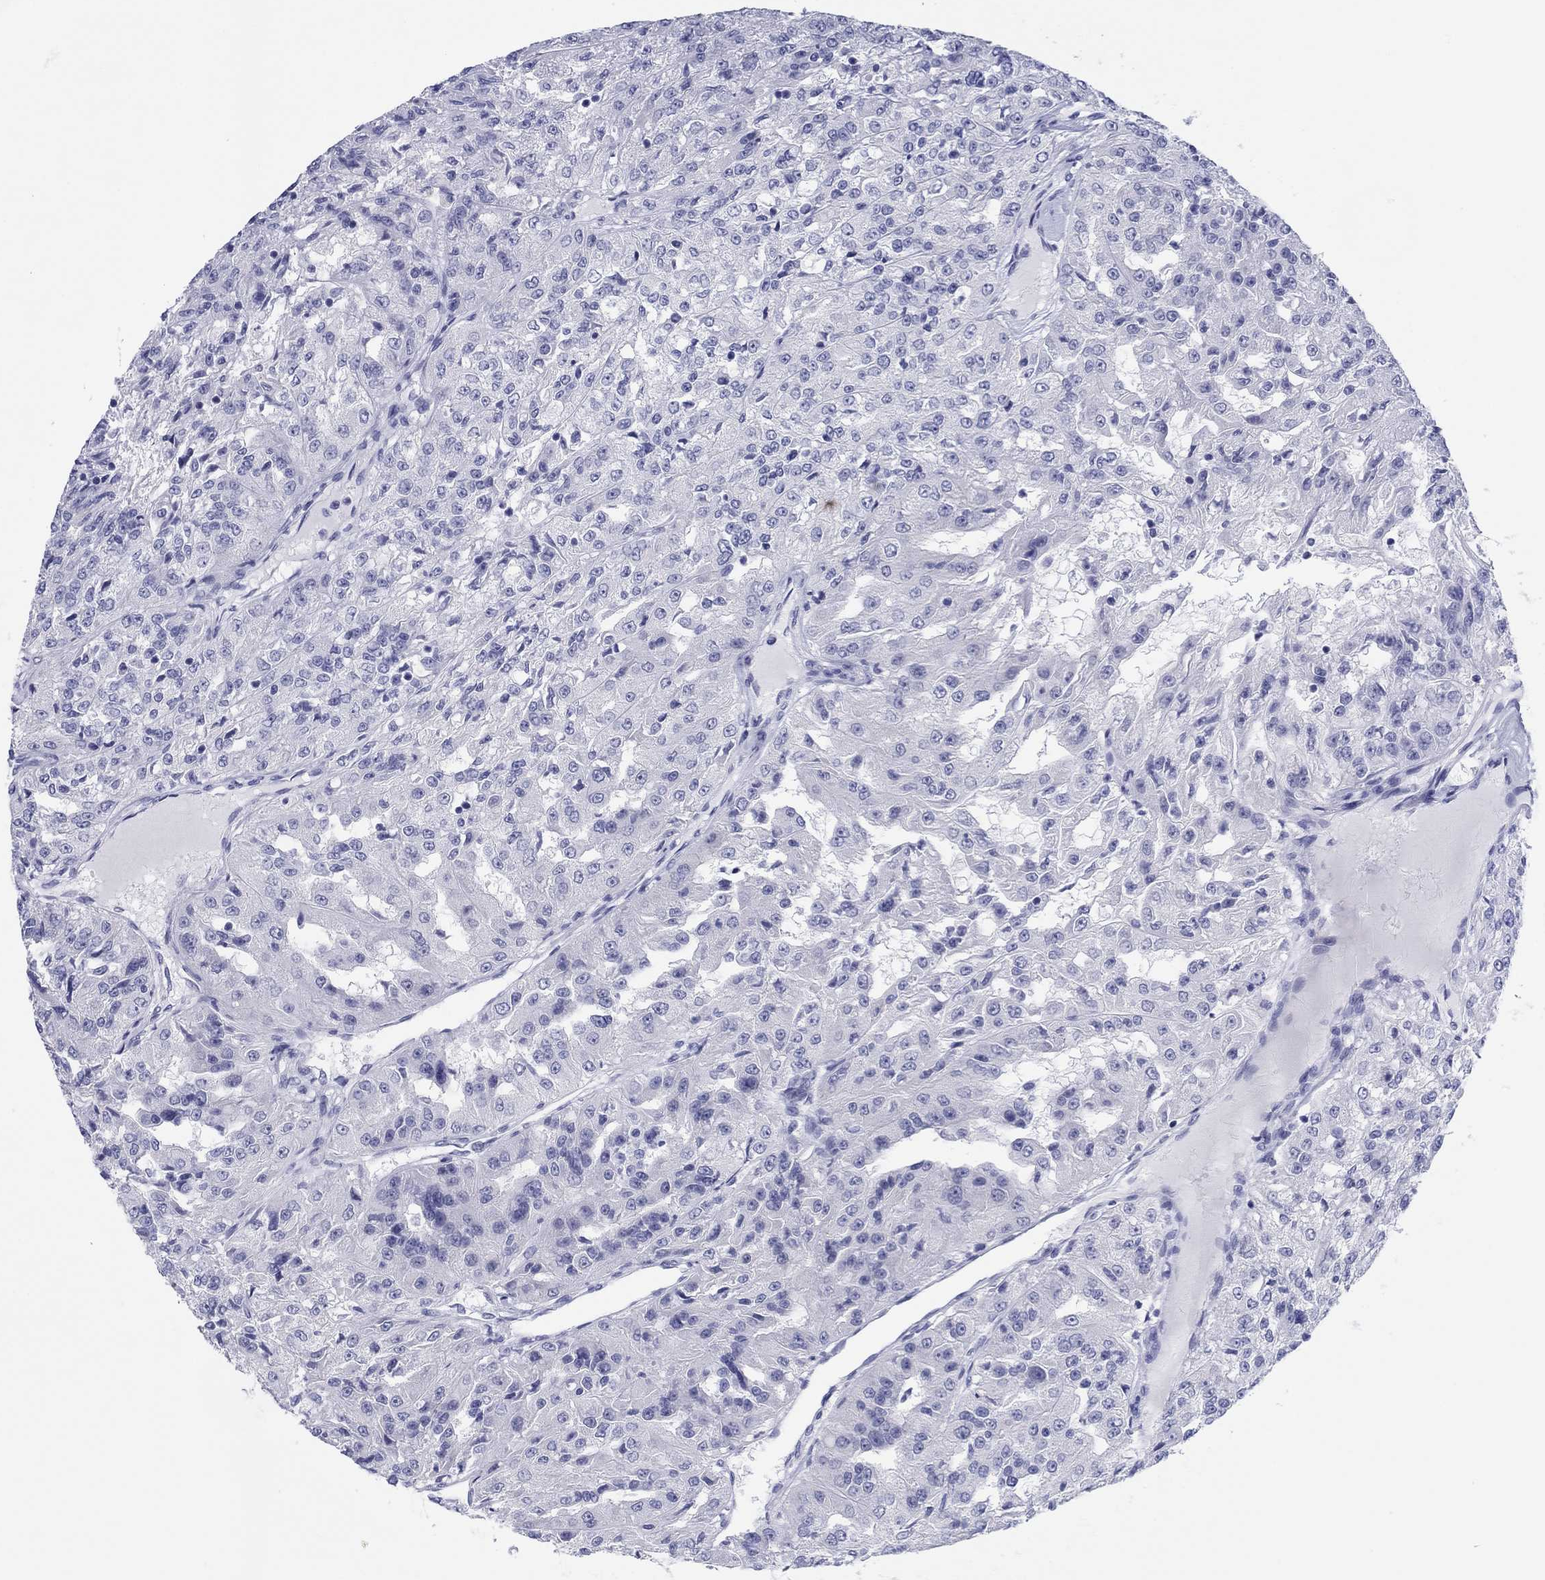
{"staining": {"intensity": "negative", "quantity": "none", "location": "none"}, "tissue": "renal cancer", "cell_type": "Tumor cells", "image_type": "cancer", "snomed": [{"axis": "morphology", "description": "Adenocarcinoma, NOS"}, {"axis": "topography", "description": "Kidney"}], "caption": "Immunohistochemistry (IHC) micrograph of renal cancer (adenocarcinoma) stained for a protein (brown), which displays no positivity in tumor cells.", "gene": "ERICH3", "patient": {"sex": "female", "age": 63}}